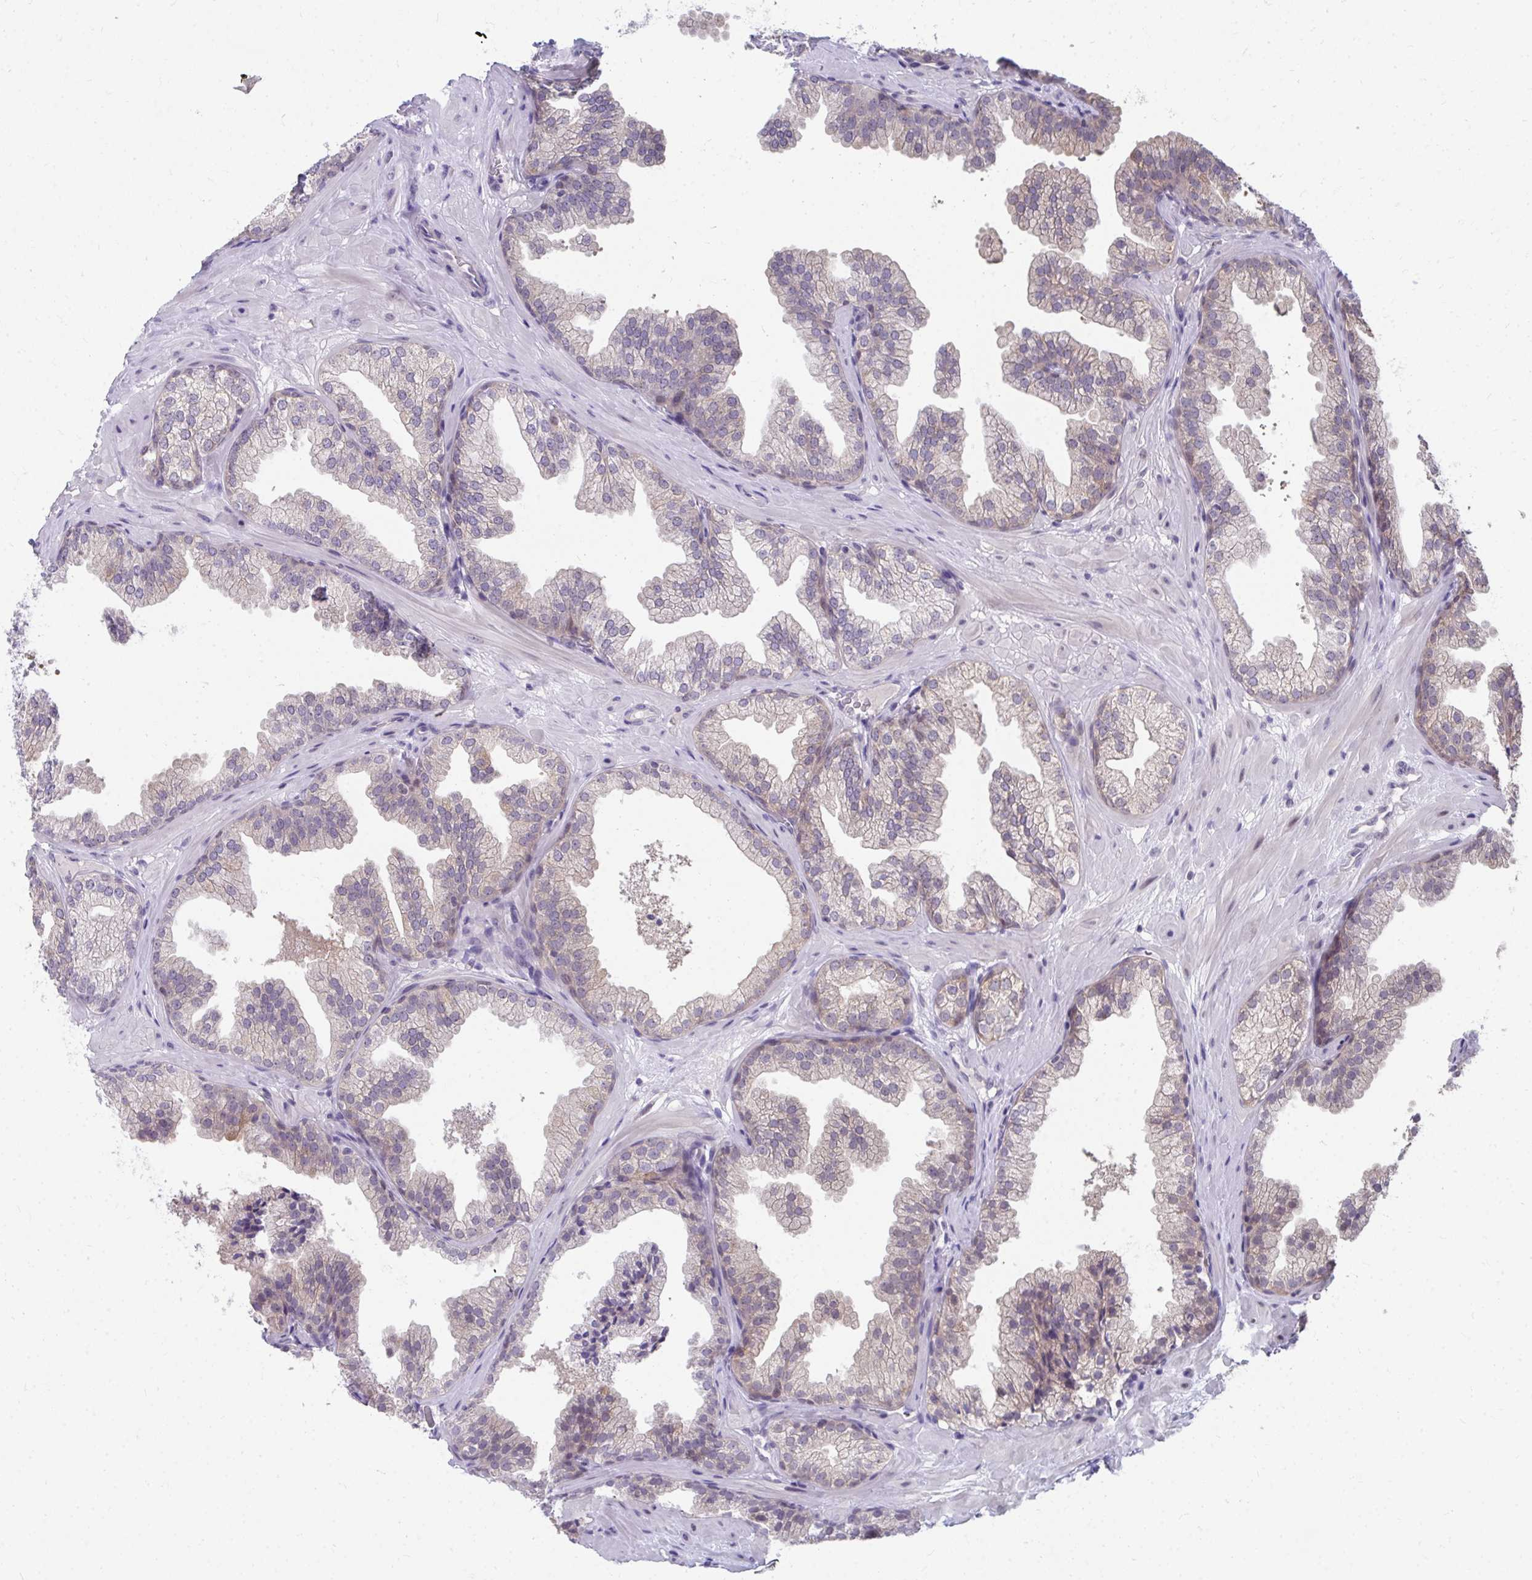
{"staining": {"intensity": "weak", "quantity": "<25%", "location": "cytoplasmic/membranous"}, "tissue": "prostate", "cell_type": "Glandular cells", "image_type": "normal", "snomed": [{"axis": "morphology", "description": "Normal tissue, NOS"}, {"axis": "topography", "description": "Prostate"}], "caption": "Immunohistochemistry image of normal prostate: human prostate stained with DAB (3,3'-diaminobenzidine) shows no significant protein positivity in glandular cells.", "gene": "MROH8", "patient": {"sex": "male", "age": 37}}